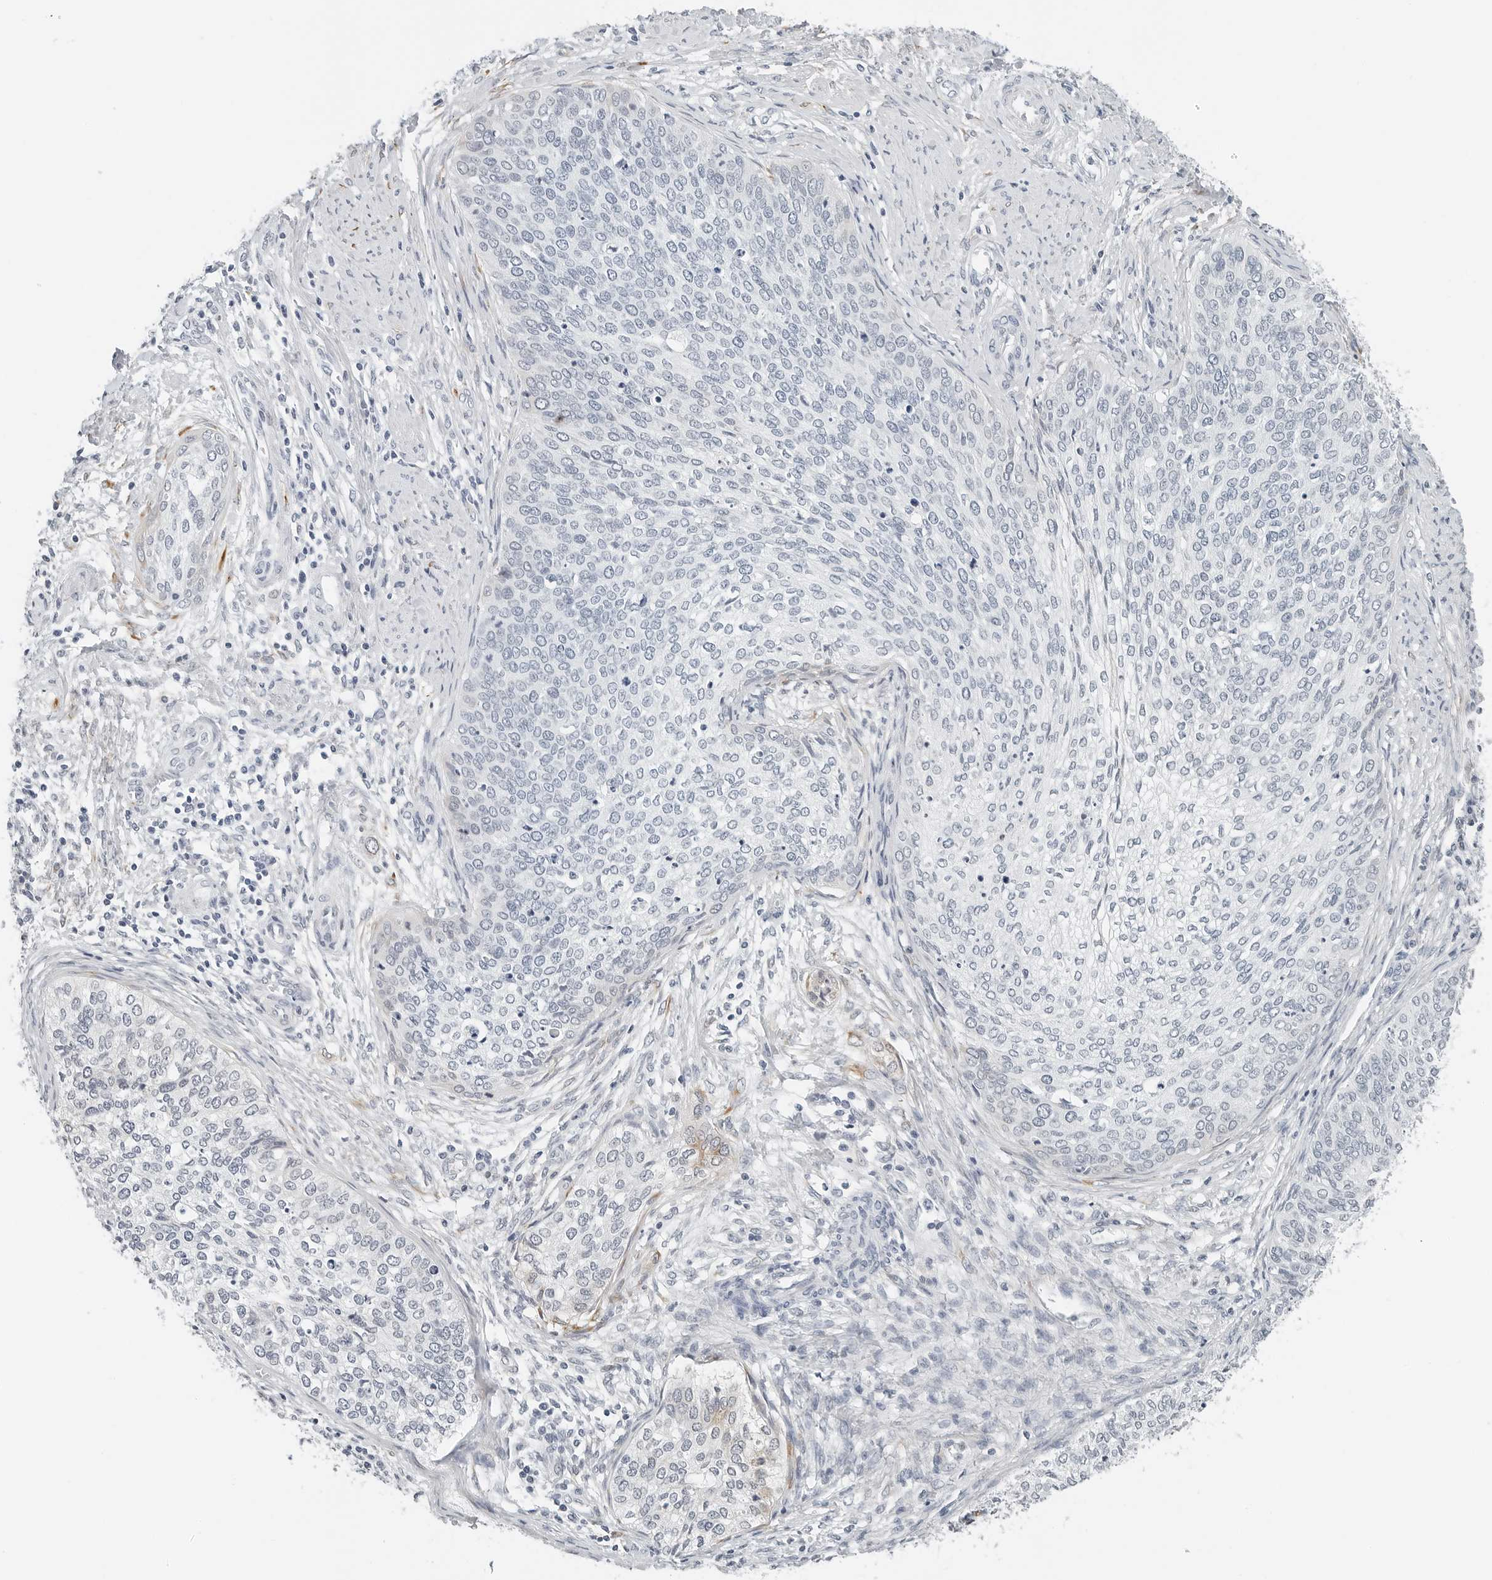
{"staining": {"intensity": "negative", "quantity": "none", "location": "none"}, "tissue": "cervical cancer", "cell_type": "Tumor cells", "image_type": "cancer", "snomed": [{"axis": "morphology", "description": "Squamous cell carcinoma, NOS"}, {"axis": "topography", "description": "Cervix"}], "caption": "Tumor cells show no significant protein expression in squamous cell carcinoma (cervical). Brightfield microscopy of immunohistochemistry stained with DAB (3,3'-diaminobenzidine) (brown) and hematoxylin (blue), captured at high magnification.", "gene": "P4HA2", "patient": {"sex": "female", "age": 37}}